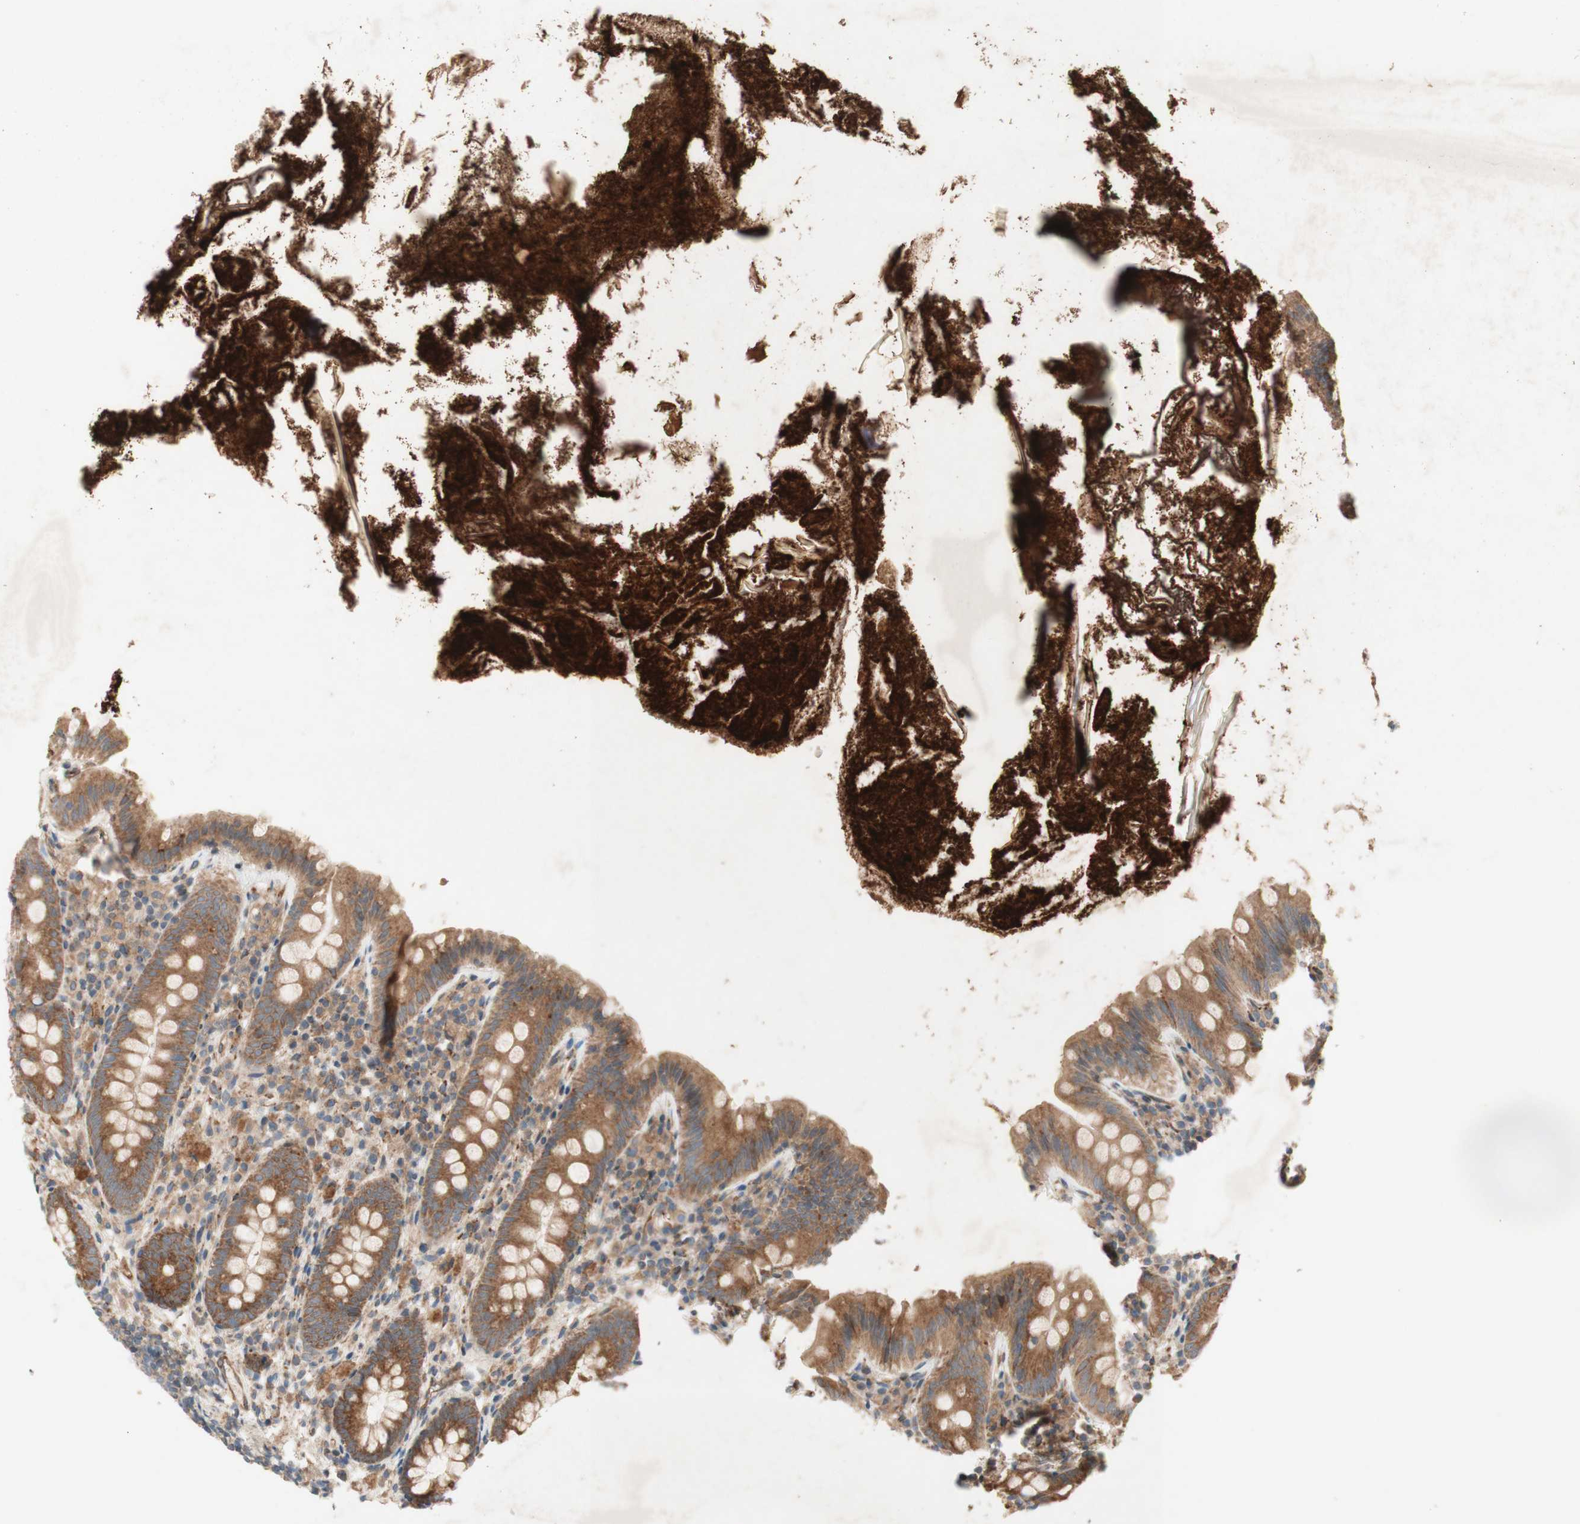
{"staining": {"intensity": "moderate", "quantity": ">75%", "location": "cytoplasmic/membranous"}, "tissue": "appendix", "cell_type": "Glandular cells", "image_type": "normal", "snomed": [{"axis": "morphology", "description": "Normal tissue, NOS"}, {"axis": "topography", "description": "Appendix"}], "caption": "Immunohistochemical staining of benign human appendix displays >75% levels of moderate cytoplasmic/membranous protein staining in about >75% of glandular cells.", "gene": "SOCS2", "patient": {"sex": "male", "age": 52}}